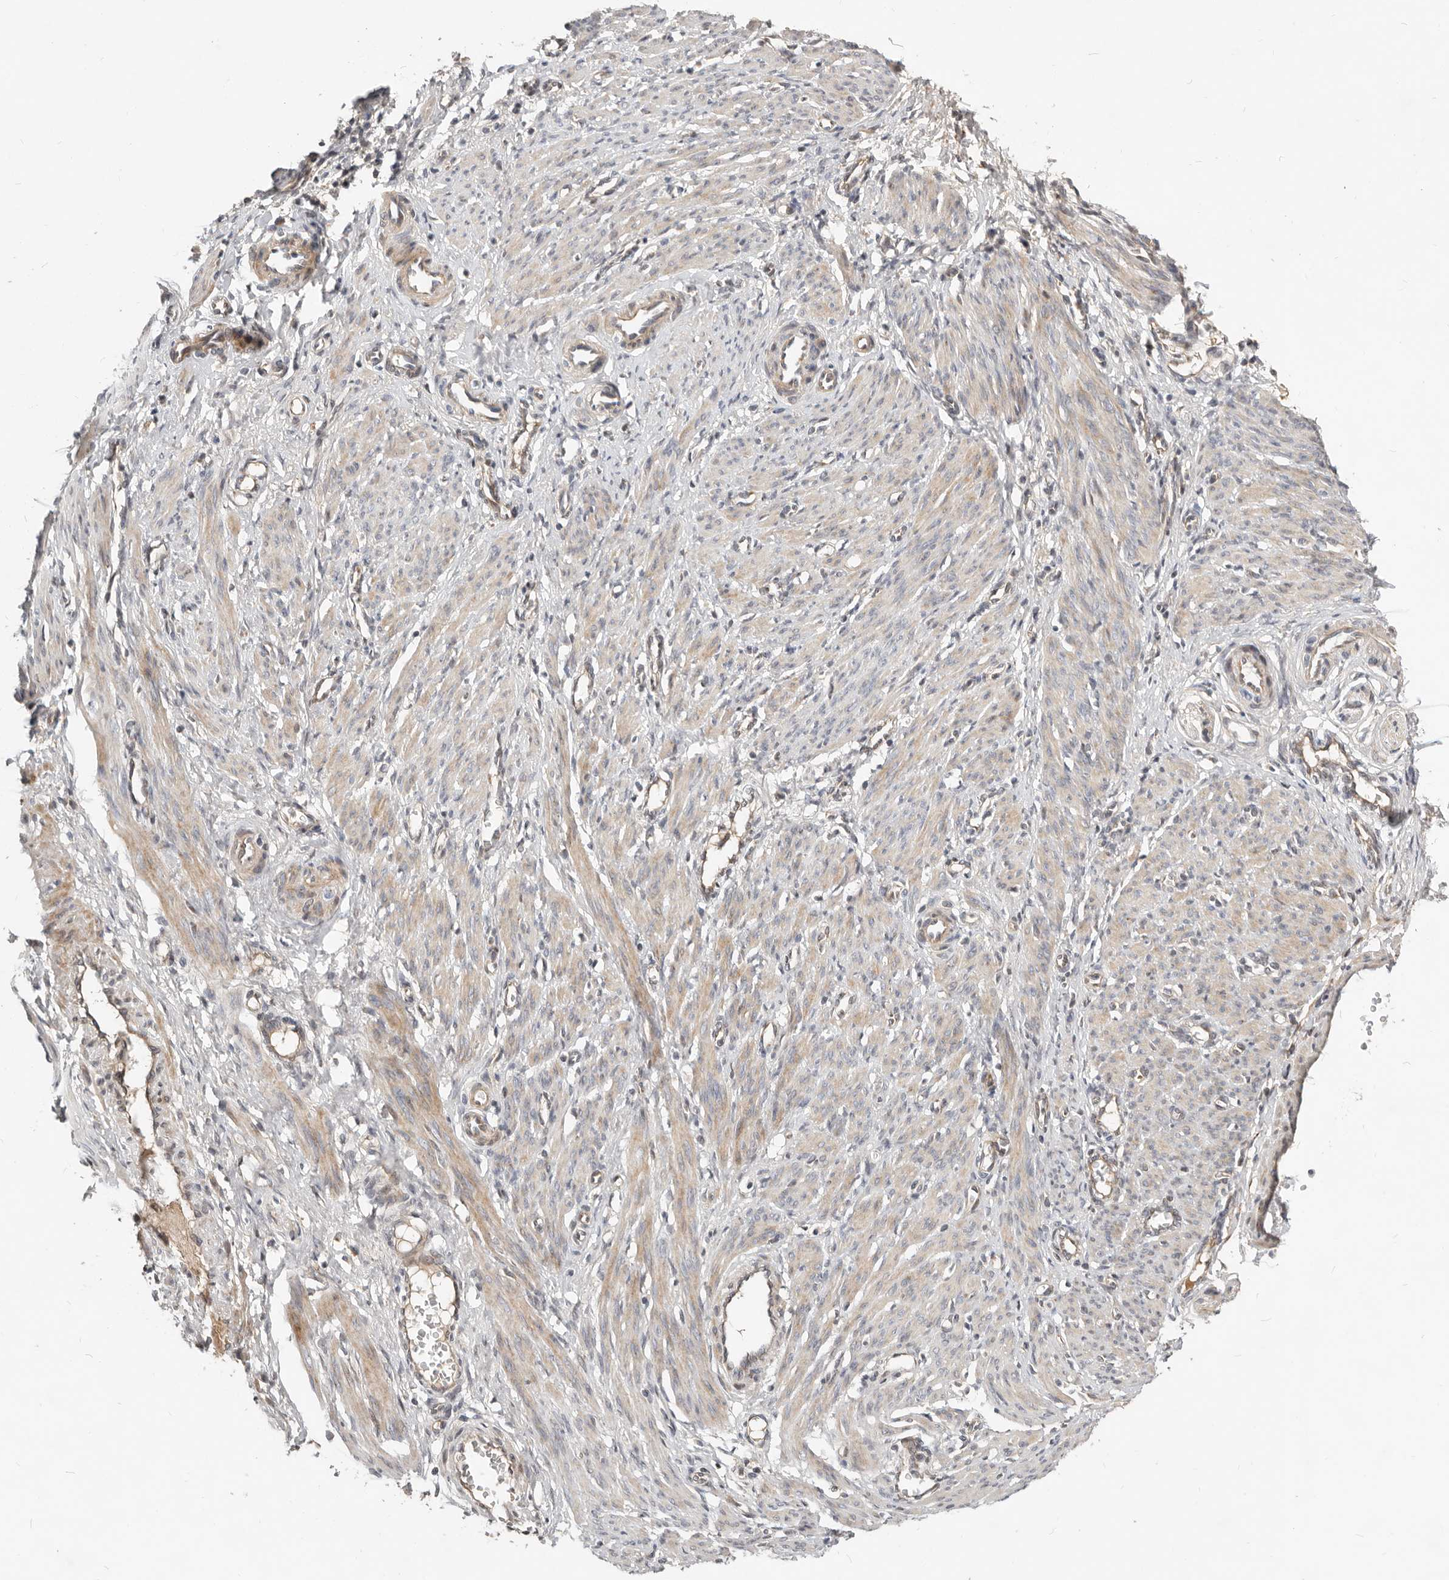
{"staining": {"intensity": "weak", "quantity": ">75%", "location": "cytoplasmic/membranous"}, "tissue": "smooth muscle", "cell_type": "Smooth muscle cells", "image_type": "normal", "snomed": [{"axis": "morphology", "description": "Normal tissue, NOS"}, {"axis": "topography", "description": "Endometrium"}], "caption": "Immunohistochemistry photomicrograph of benign smooth muscle: human smooth muscle stained using IHC exhibits low levels of weak protein expression localized specifically in the cytoplasmic/membranous of smooth muscle cells, appearing as a cytoplasmic/membranous brown color.", "gene": "NPY4R2", "patient": {"sex": "female", "age": 33}}